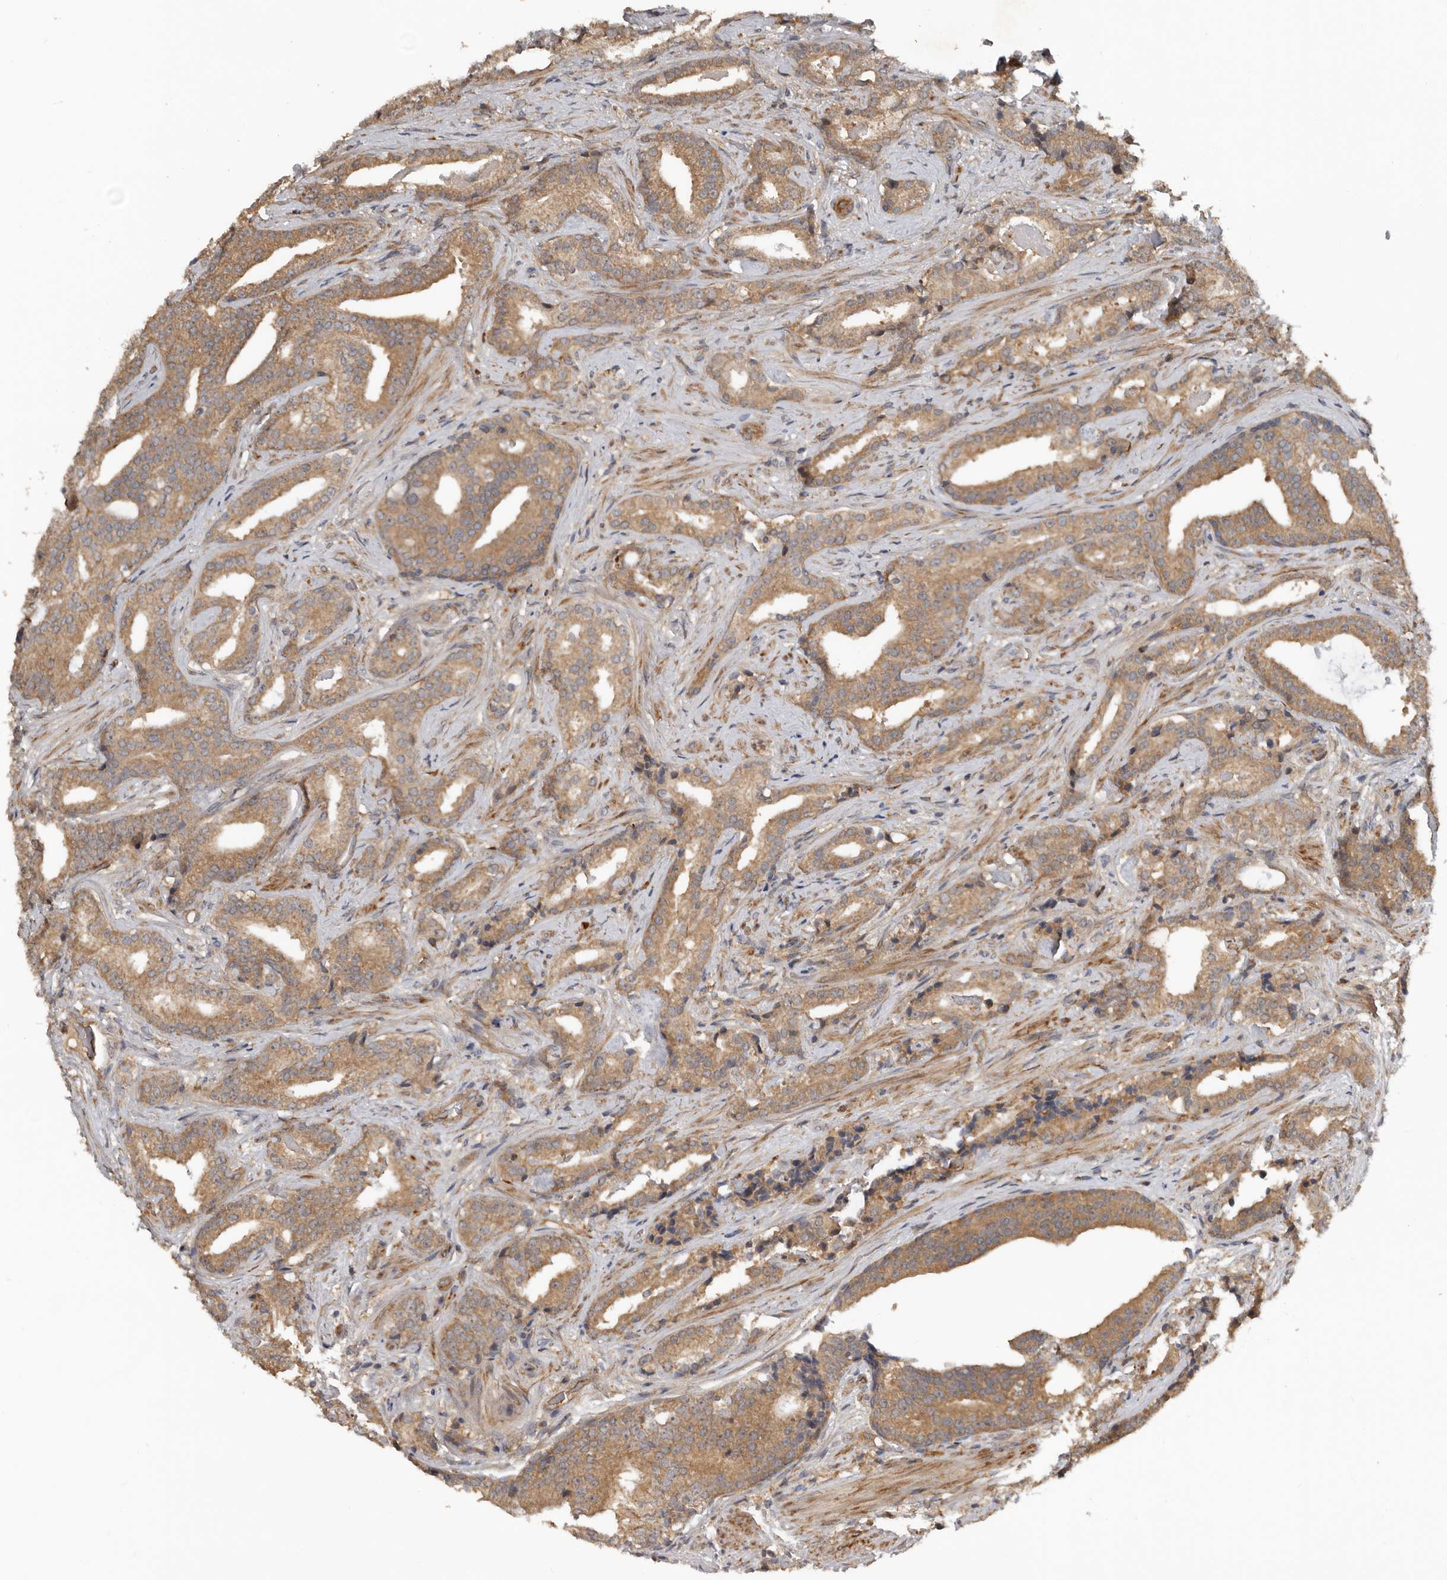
{"staining": {"intensity": "moderate", "quantity": ">75%", "location": "cytoplasmic/membranous"}, "tissue": "prostate cancer", "cell_type": "Tumor cells", "image_type": "cancer", "snomed": [{"axis": "morphology", "description": "Adenocarcinoma, Low grade"}, {"axis": "topography", "description": "Prostate"}], "caption": "IHC micrograph of human prostate cancer (adenocarcinoma (low-grade)) stained for a protein (brown), which demonstrates medium levels of moderate cytoplasmic/membranous positivity in approximately >75% of tumor cells.", "gene": "DNAJB4", "patient": {"sex": "male", "age": 67}}